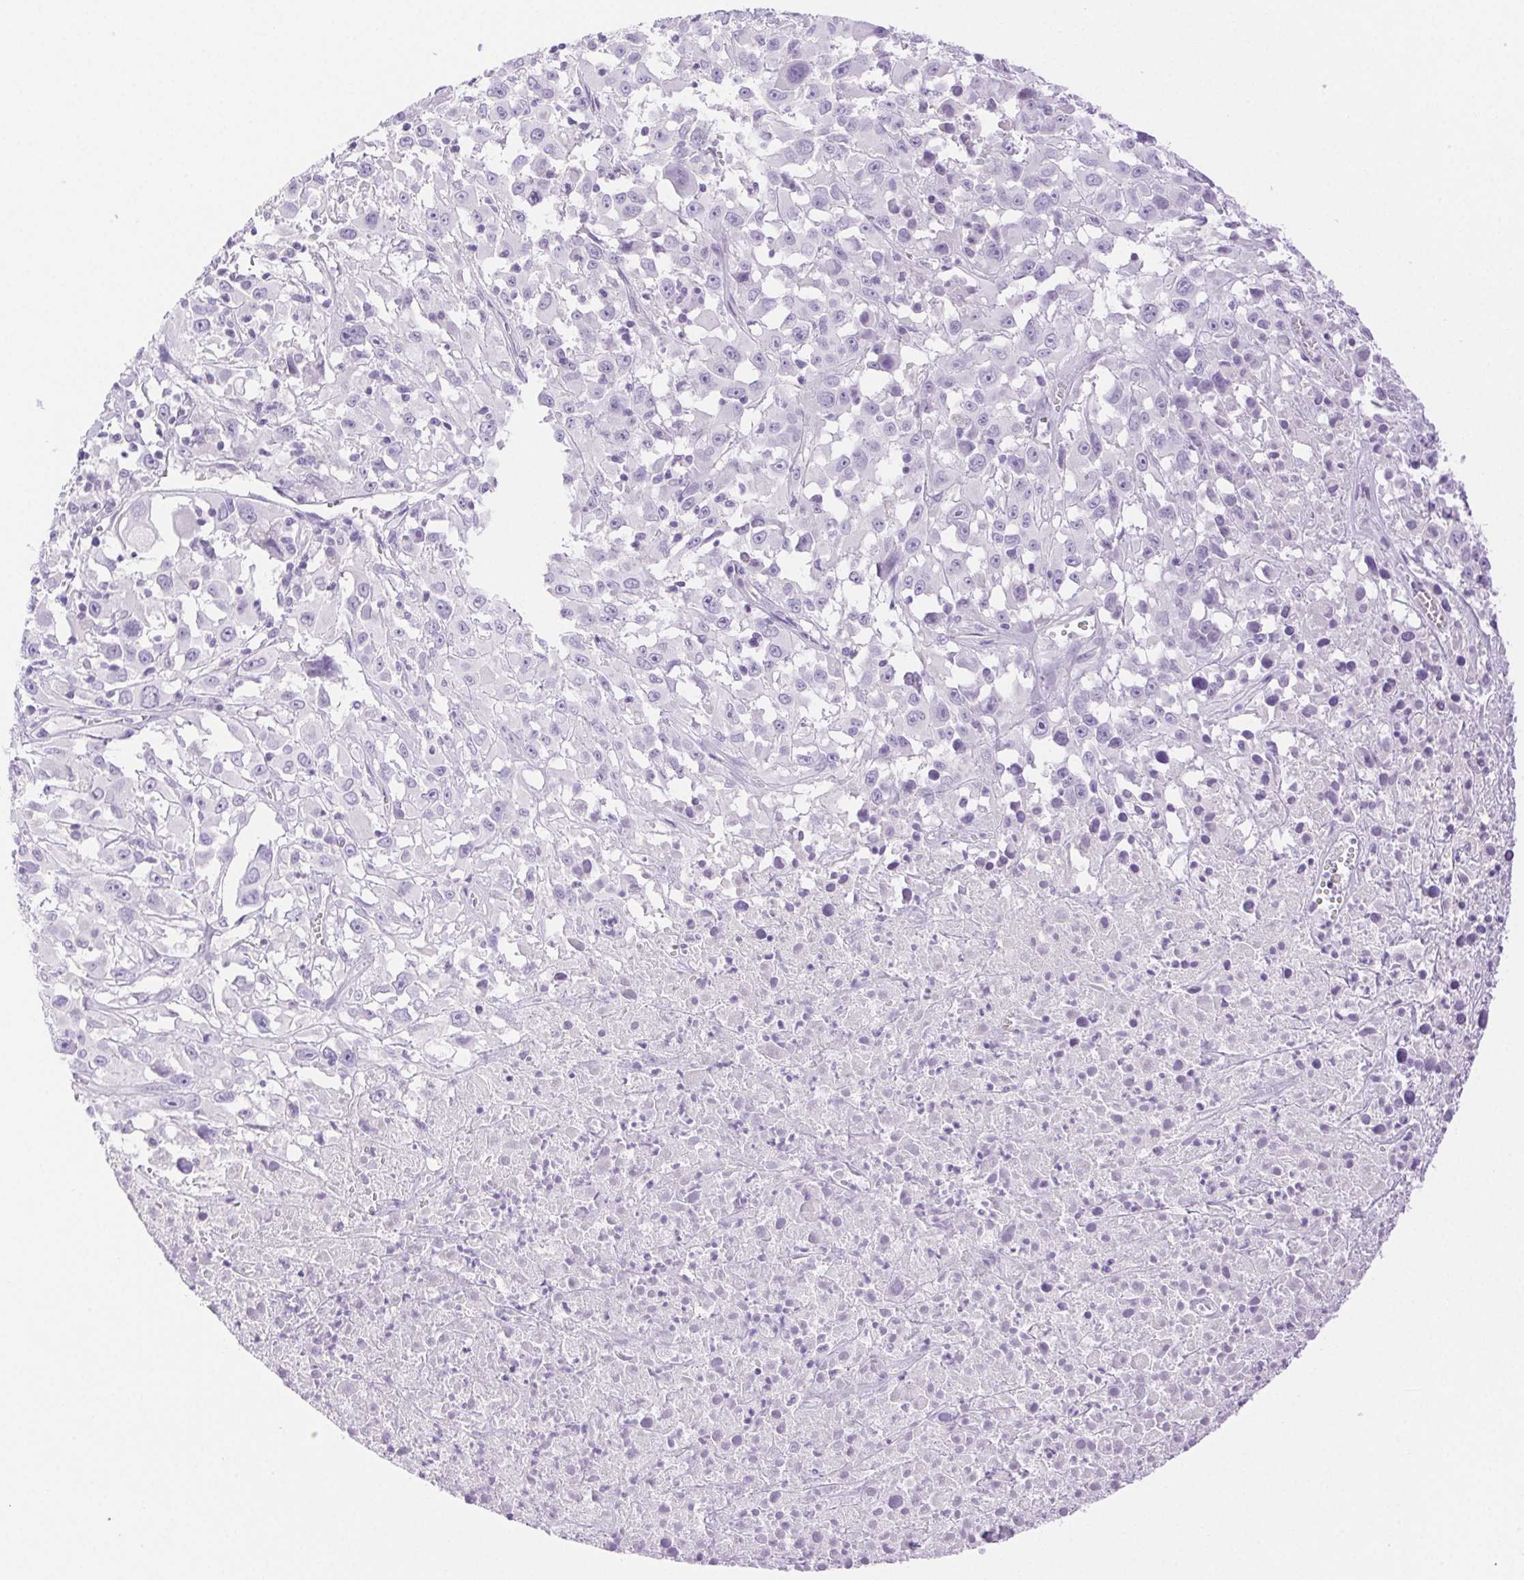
{"staining": {"intensity": "negative", "quantity": "none", "location": "none"}, "tissue": "melanoma", "cell_type": "Tumor cells", "image_type": "cancer", "snomed": [{"axis": "morphology", "description": "Malignant melanoma, Metastatic site"}, {"axis": "topography", "description": "Soft tissue"}], "caption": "Tumor cells show no significant protein expression in malignant melanoma (metastatic site).", "gene": "SPACA4", "patient": {"sex": "male", "age": 50}}